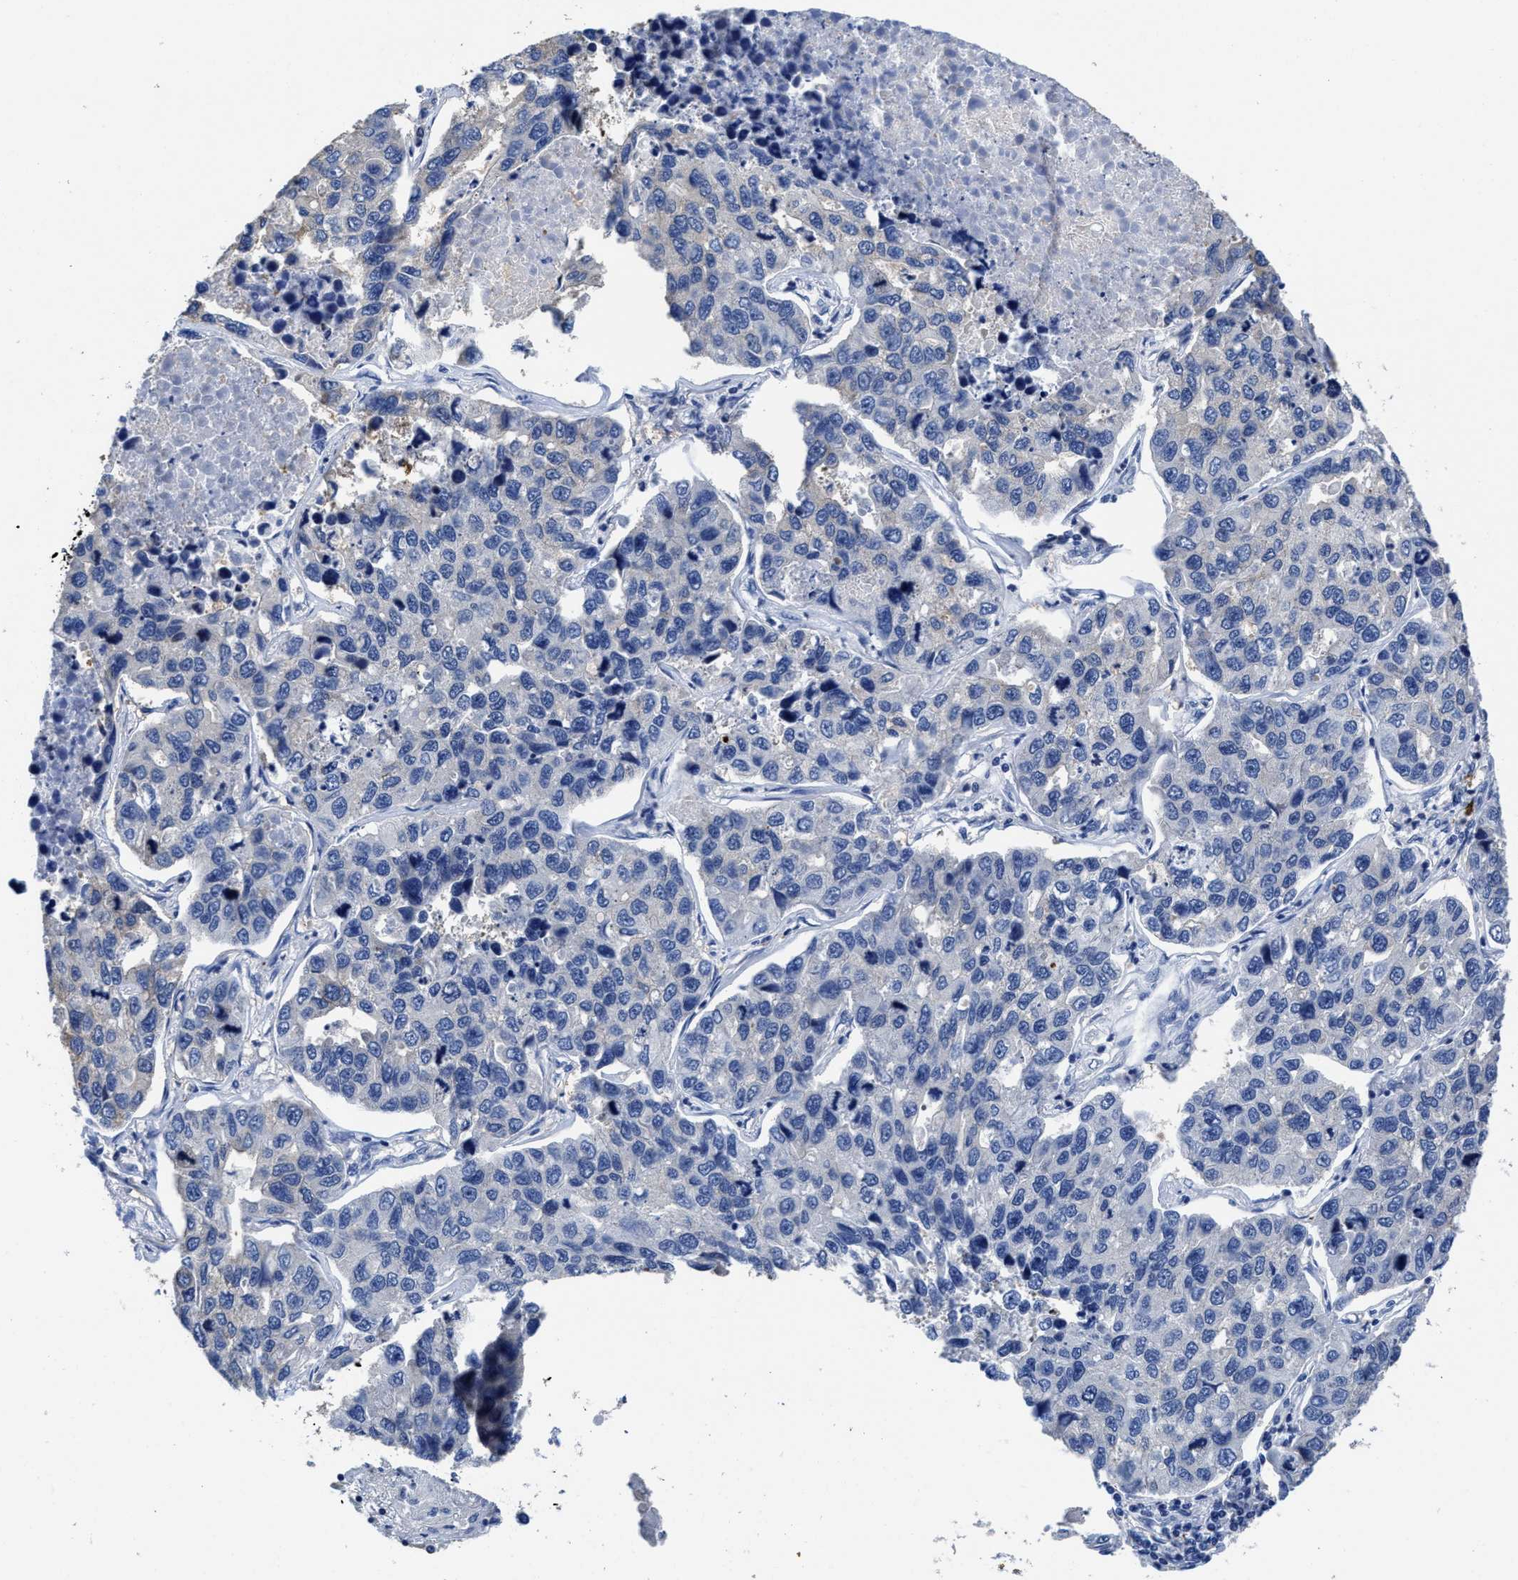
{"staining": {"intensity": "negative", "quantity": "none", "location": "none"}, "tissue": "lung cancer", "cell_type": "Tumor cells", "image_type": "cancer", "snomed": [{"axis": "morphology", "description": "Adenocarcinoma, NOS"}, {"axis": "topography", "description": "Lung"}], "caption": "High power microscopy micrograph of an immunohistochemistry photomicrograph of lung cancer, revealing no significant staining in tumor cells. The staining was performed using DAB (3,3'-diaminobenzidine) to visualize the protein expression in brown, while the nuclei were stained in blue with hematoxylin (Magnification: 20x).", "gene": "HOOK1", "patient": {"sex": "male", "age": 64}}